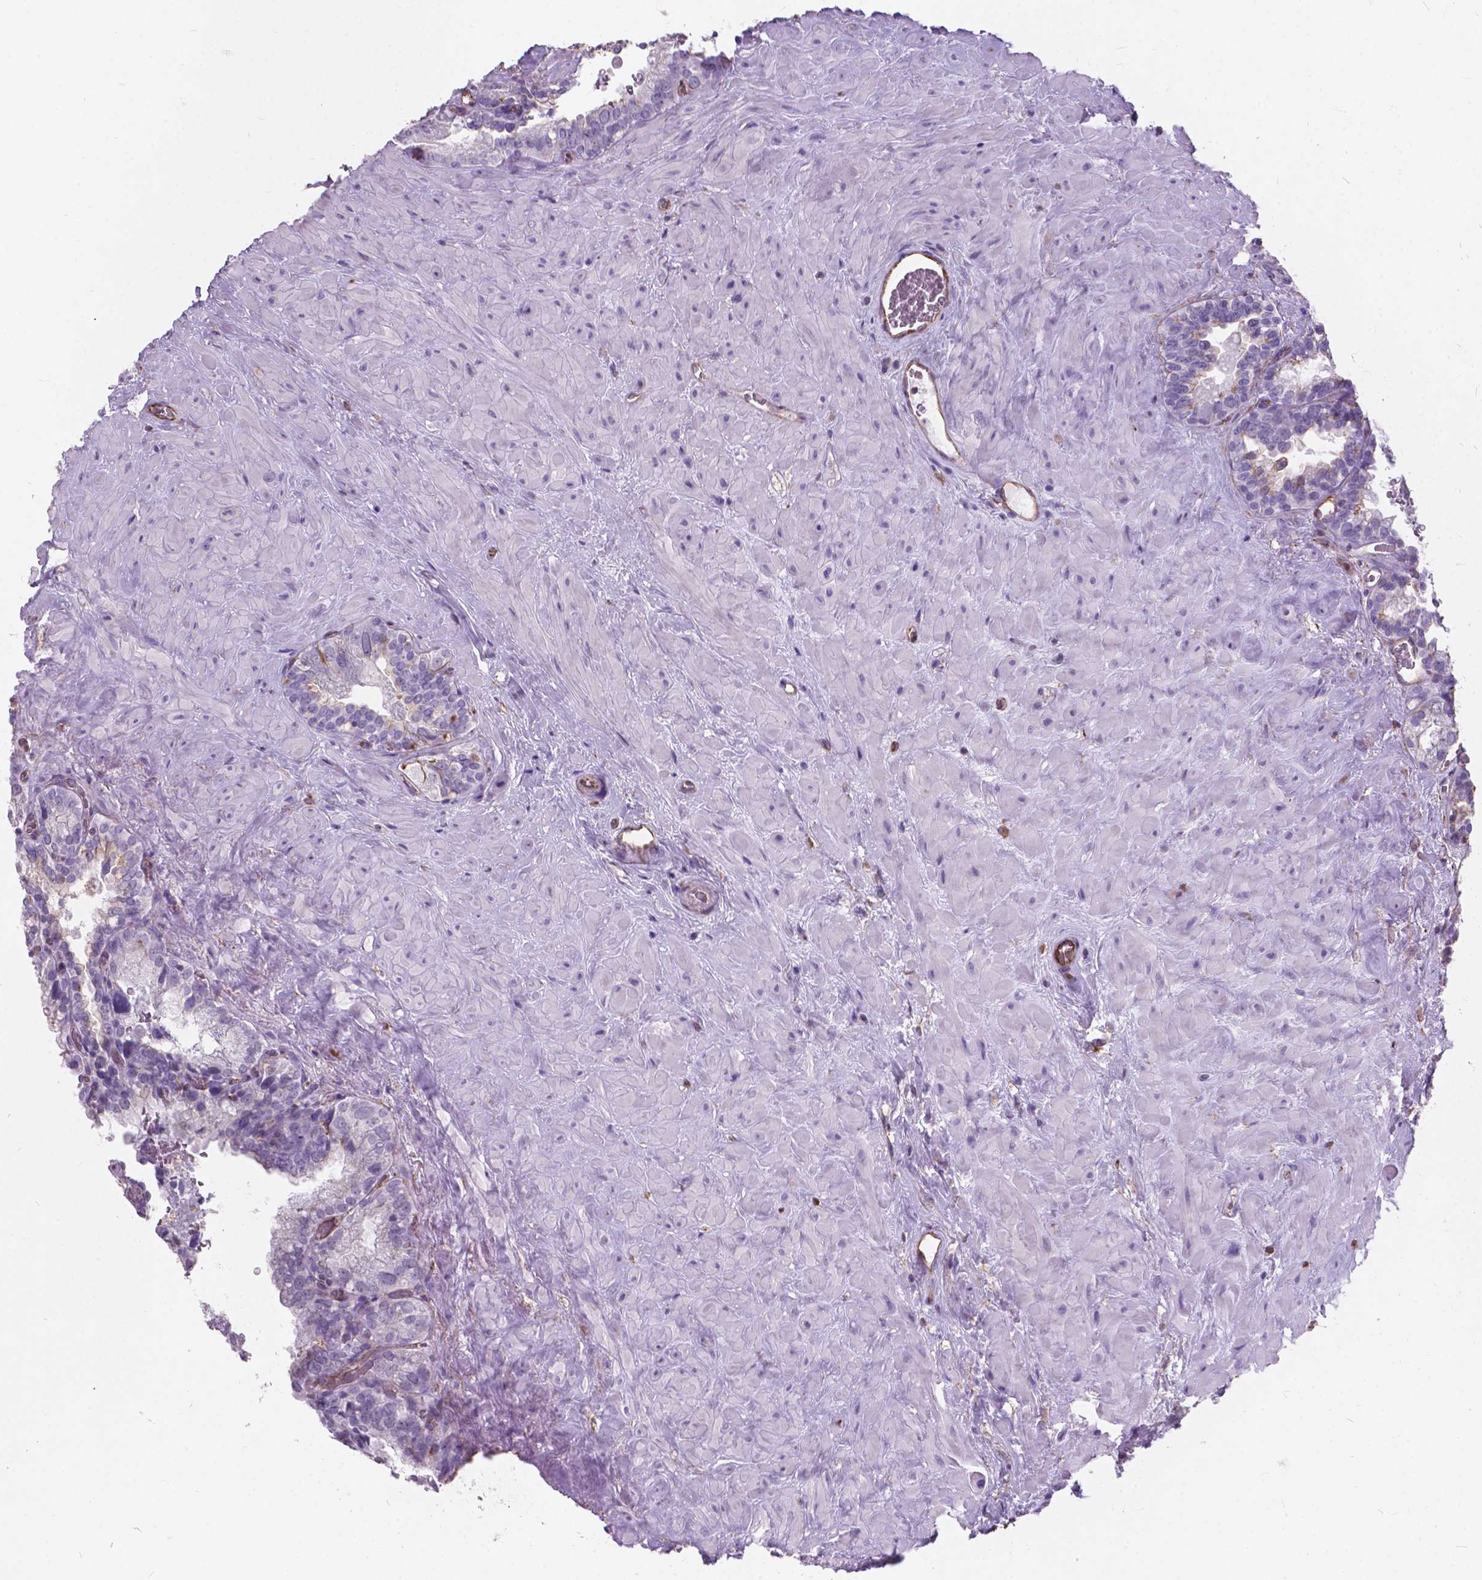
{"staining": {"intensity": "negative", "quantity": "none", "location": "none"}, "tissue": "seminal vesicle", "cell_type": "Glandular cells", "image_type": "normal", "snomed": [{"axis": "morphology", "description": "Normal tissue, NOS"}, {"axis": "topography", "description": "Prostate"}, {"axis": "topography", "description": "Seminal veicle"}], "caption": "A high-resolution image shows immunohistochemistry staining of unremarkable seminal vesicle, which reveals no significant positivity in glandular cells.", "gene": "AMOT", "patient": {"sex": "male", "age": 71}}